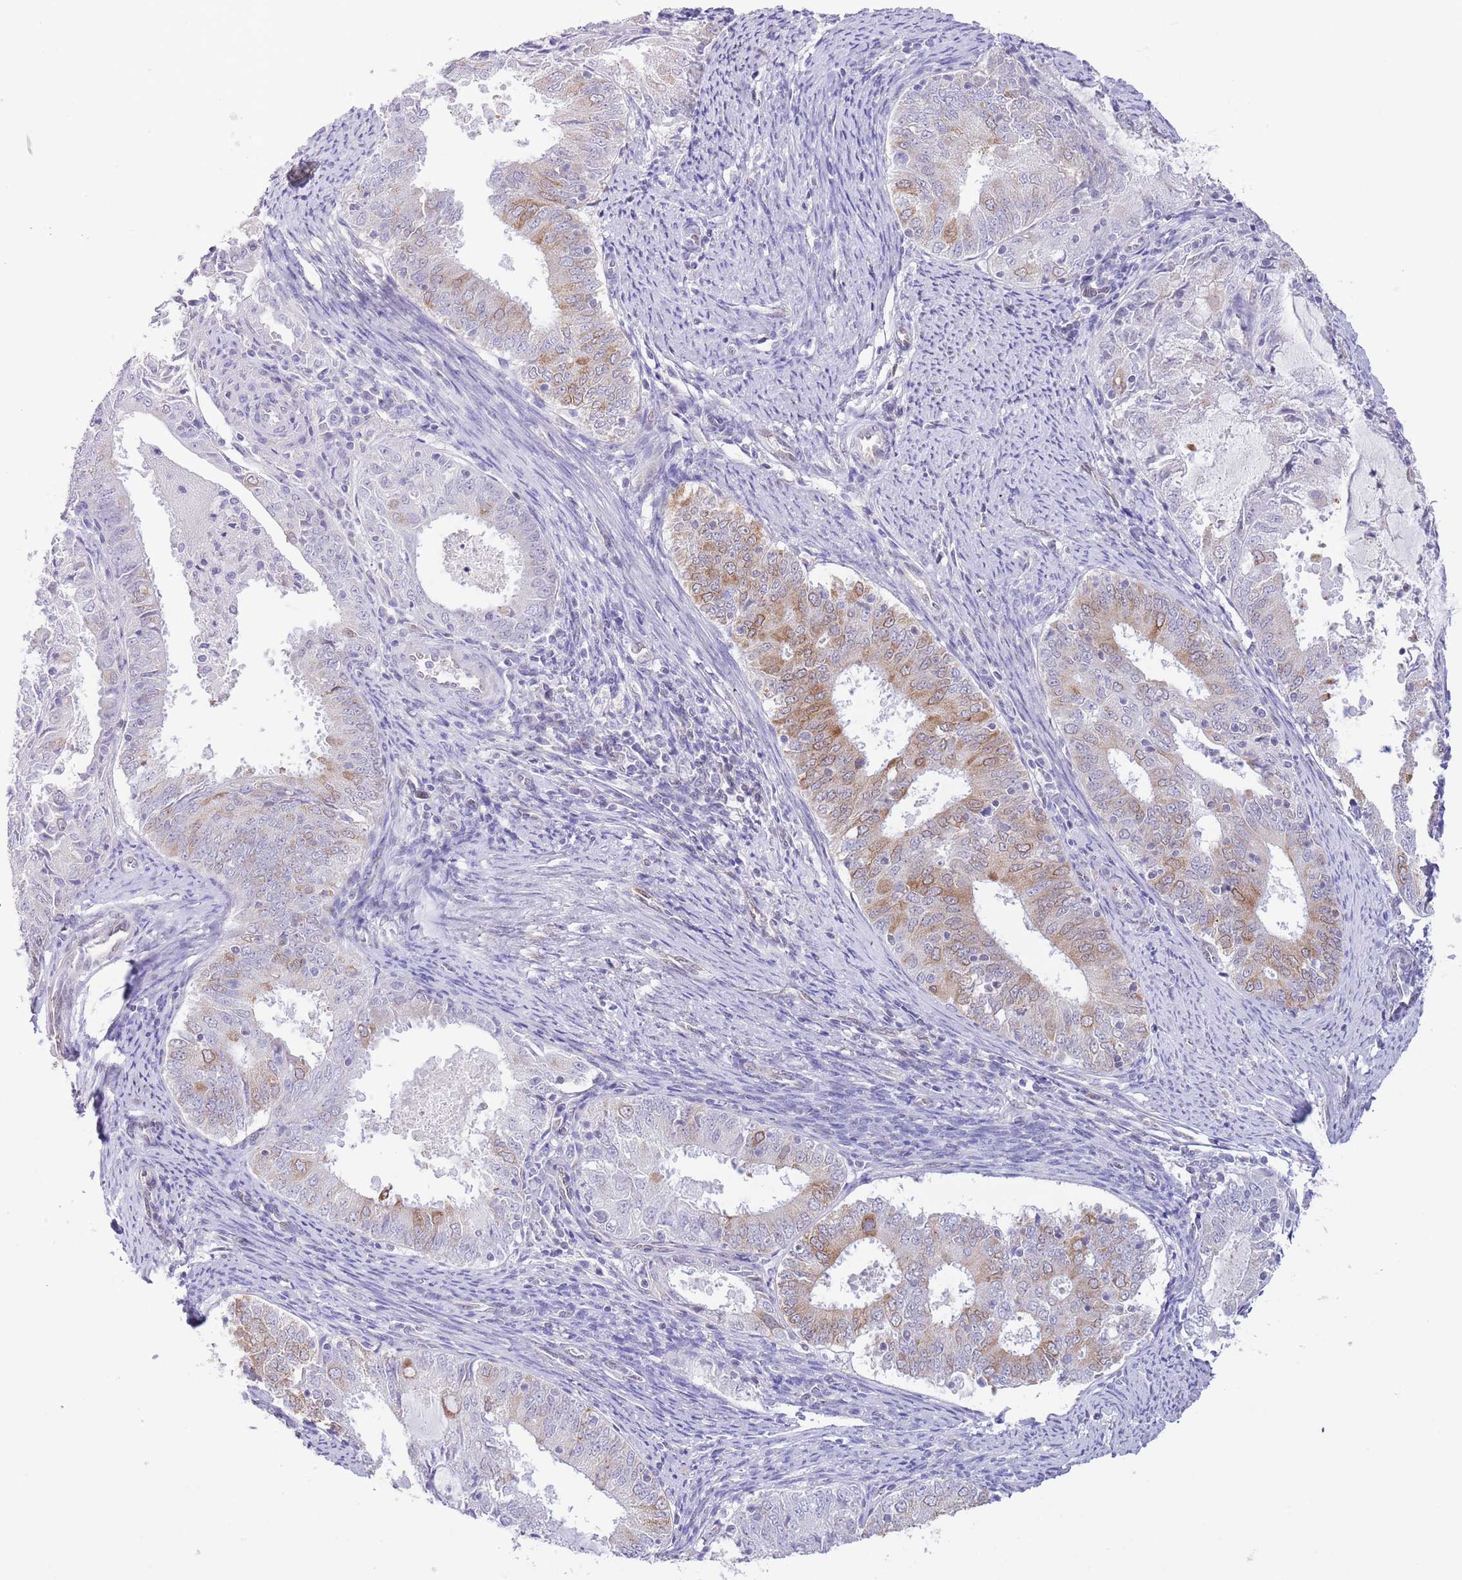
{"staining": {"intensity": "moderate", "quantity": "<25%", "location": "cytoplasmic/membranous"}, "tissue": "endometrial cancer", "cell_type": "Tumor cells", "image_type": "cancer", "snomed": [{"axis": "morphology", "description": "Adenocarcinoma, NOS"}, {"axis": "topography", "description": "Endometrium"}], "caption": "DAB (3,3'-diaminobenzidine) immunohistochemical staining of endometrial cancer (adenocarcinoma) demonstrates moderate cytoplasmic/membranous protein expression in about <25% of tumor cells. (brown staining indicates protein expression, while blue staining denotes nuclei).", "gene": "EBPL", "patient": {"sex": "female", "age": 57}}